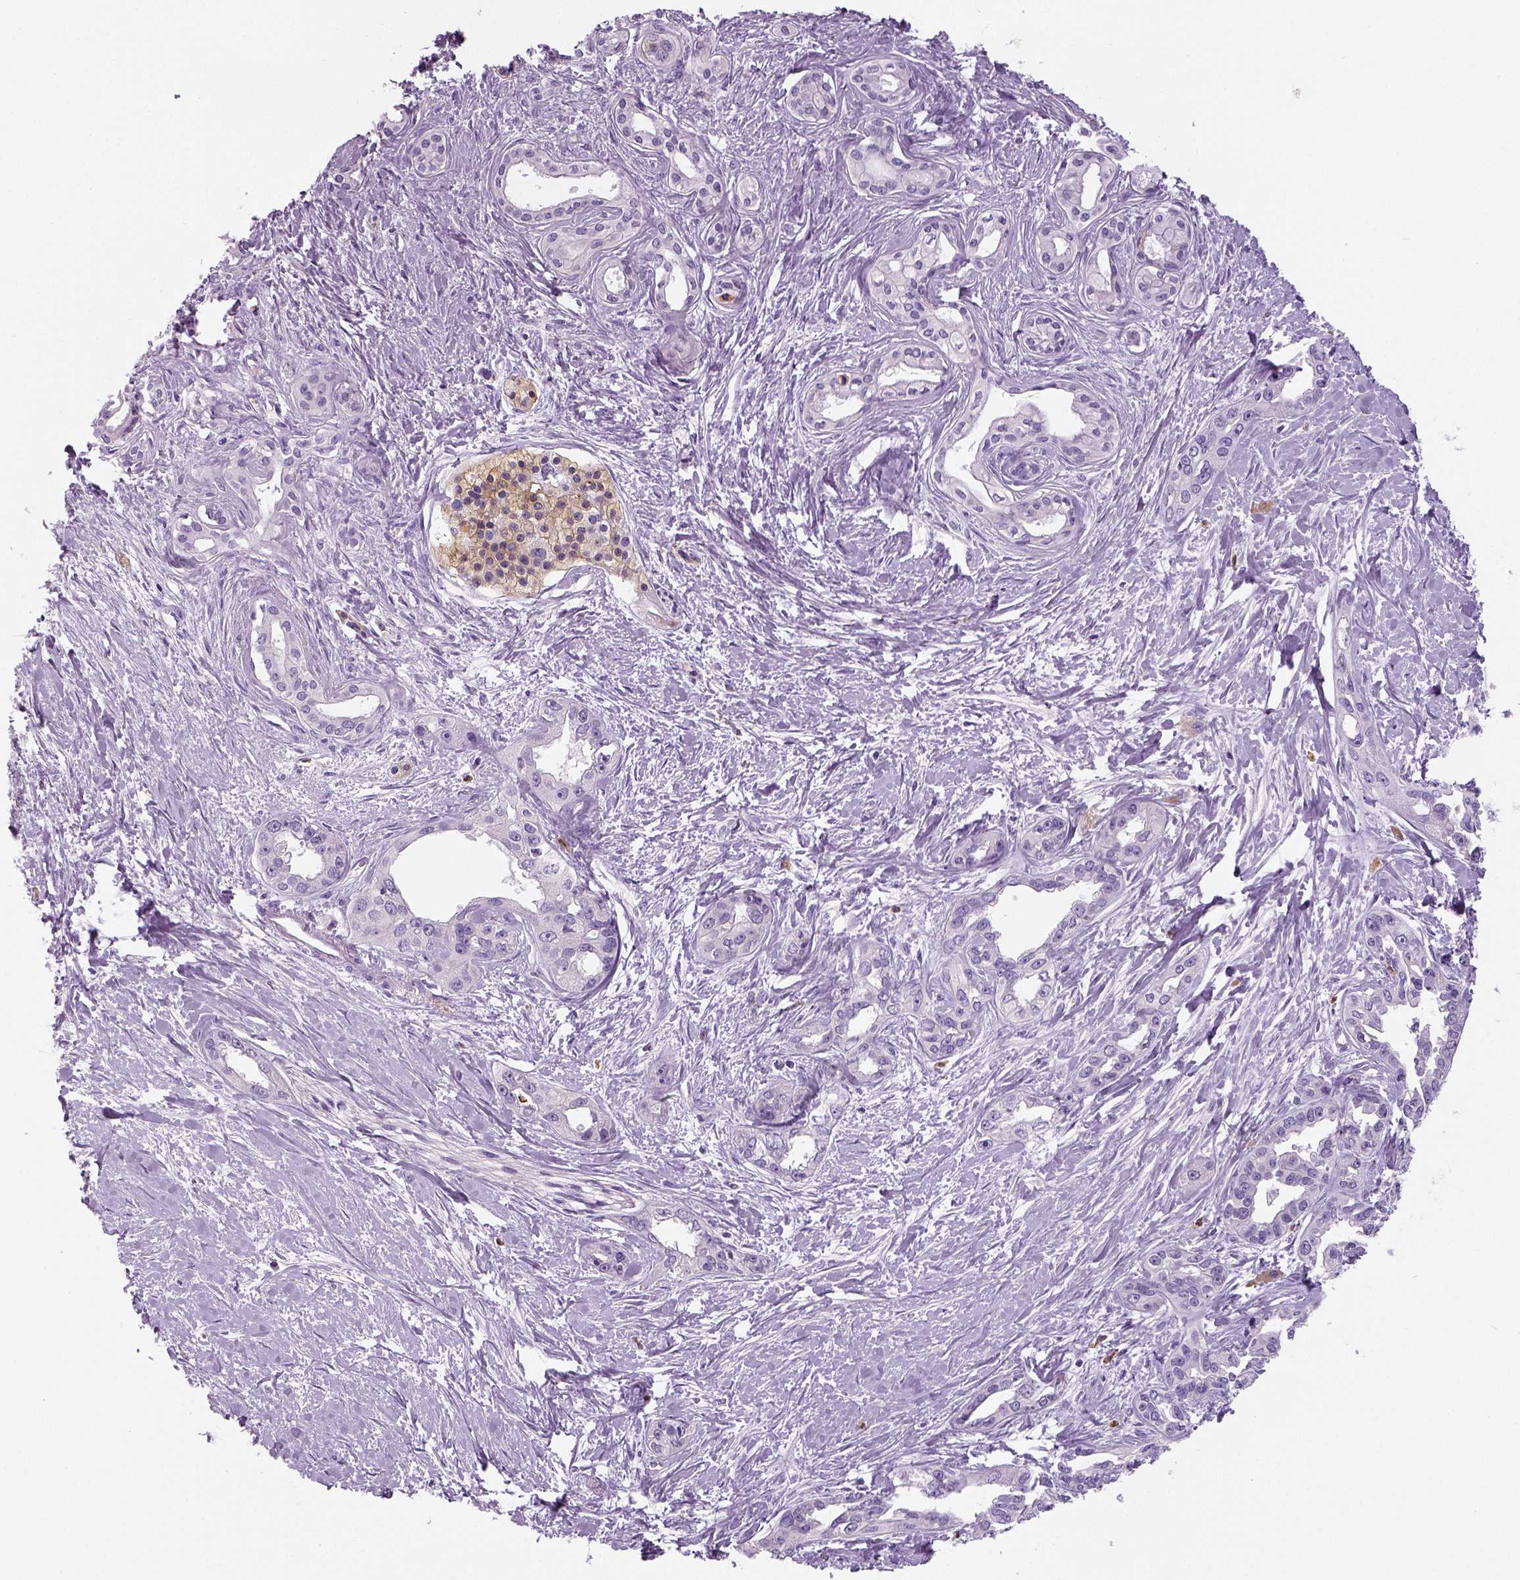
{"staining": {"intensity": "negative", "quantity": "none", "location": "none"}, "tissue": "pancreatic cancer", "cell_type": "Tumor cells", "image_type": "cancer", "snomed": [{"axis": "morphology", "description": "Adenocarcinoma, NOS"}, {"axis": "topography", "description": "Pancreas"}], "caption": "A high-resolution photomicrograph shows IHC staining of pancreatic cancer (adenocarcinoma), which reveals no significant staining in tumor cells.", "gene": "NECAB2", "patient": {"sex": "female", "age": 50}}